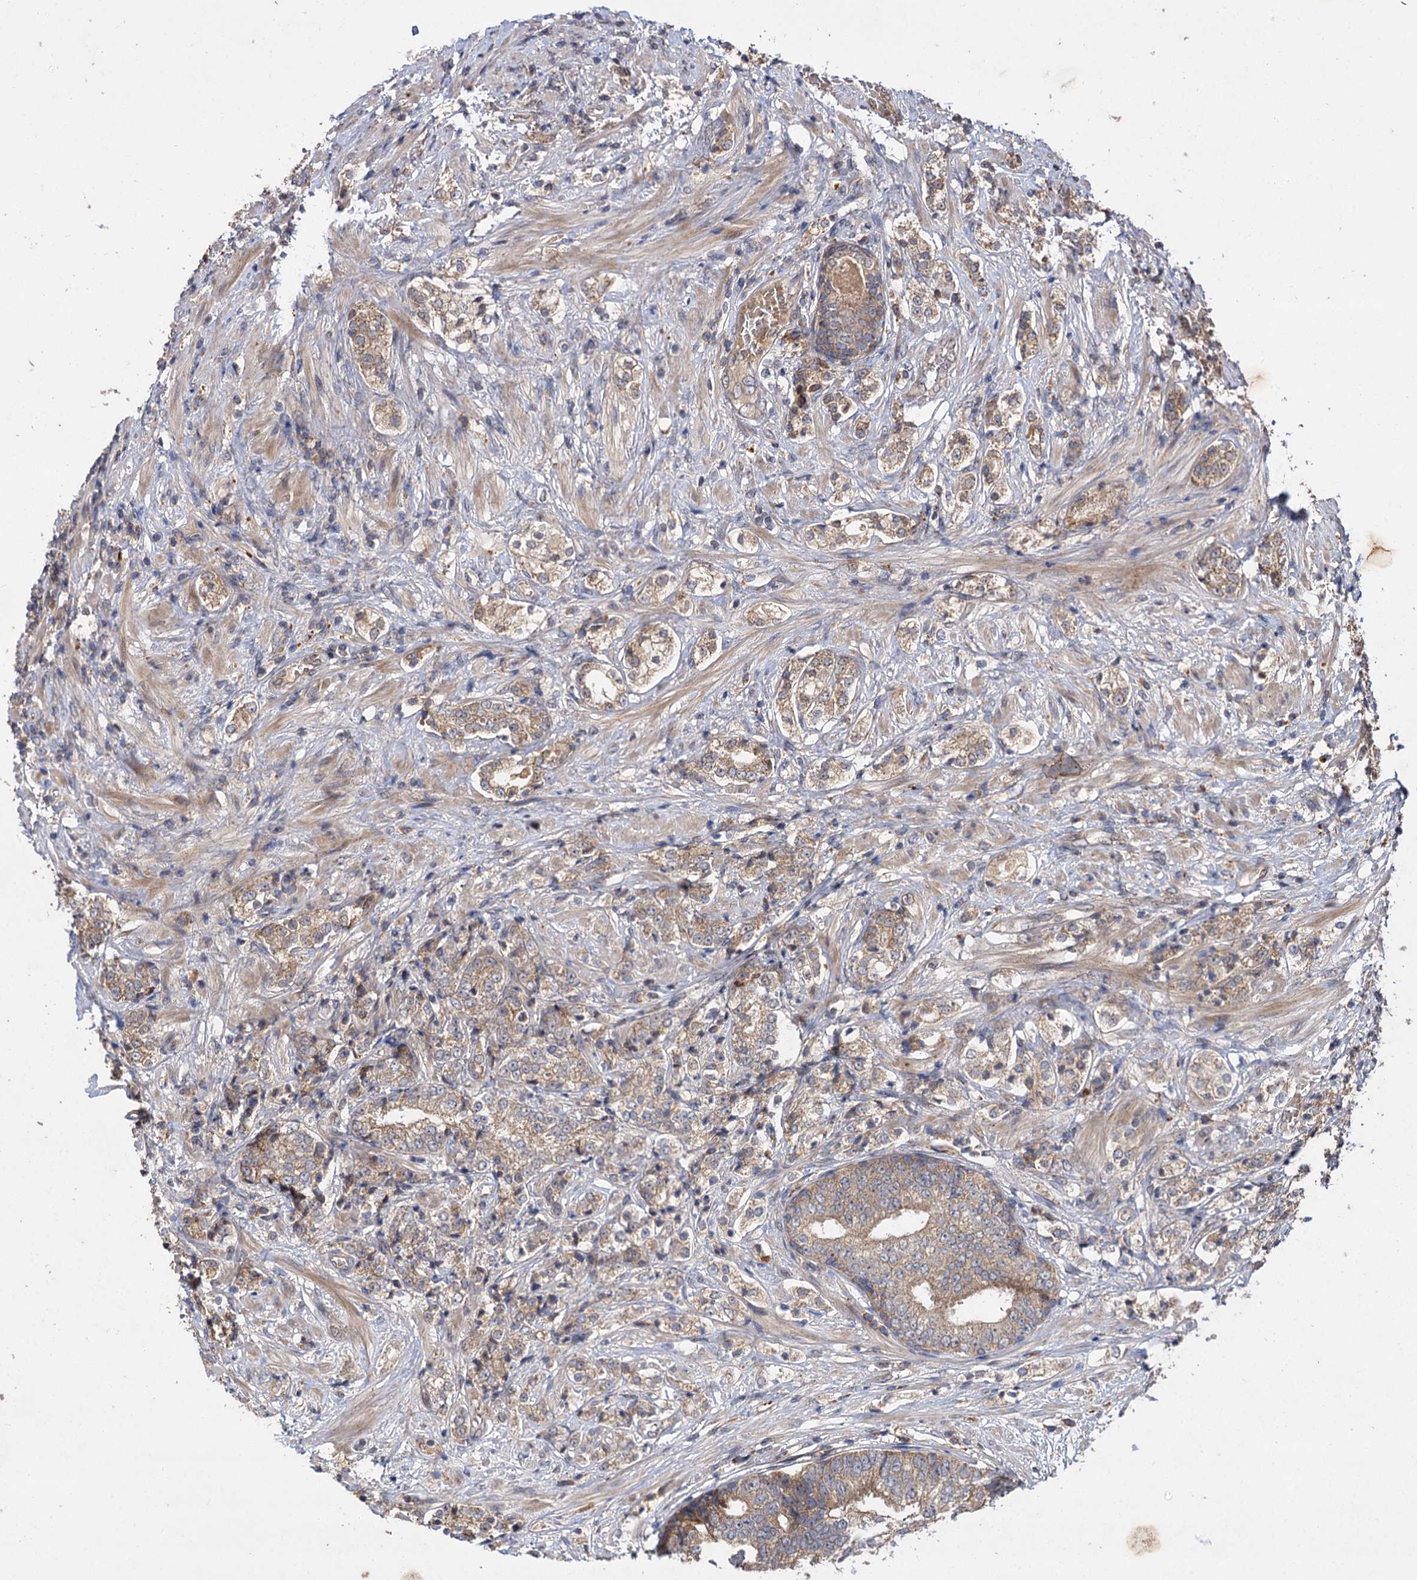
{"staining": {"intensity": "moderate", "quantity": "25%-75%", "location": "cytoplasmic/membranous"}, "tissue": "prostate cancer", "cell_type": "Tumor cells", "image_type": "cancer", "snomed": [{"axis": "morphology", "description": "Adenocarcinoma, High grade"}, {"axis": "topography", "description": "Prostate"}], "caption": "Prostate adenocarcinoma (high-grade) tissue shows moderate cytoplasmic/membranous expression in approximately 25%-75% of tumor cells", "gene": "FBXW8", "patient": {"sex": "male", "age": 69}}